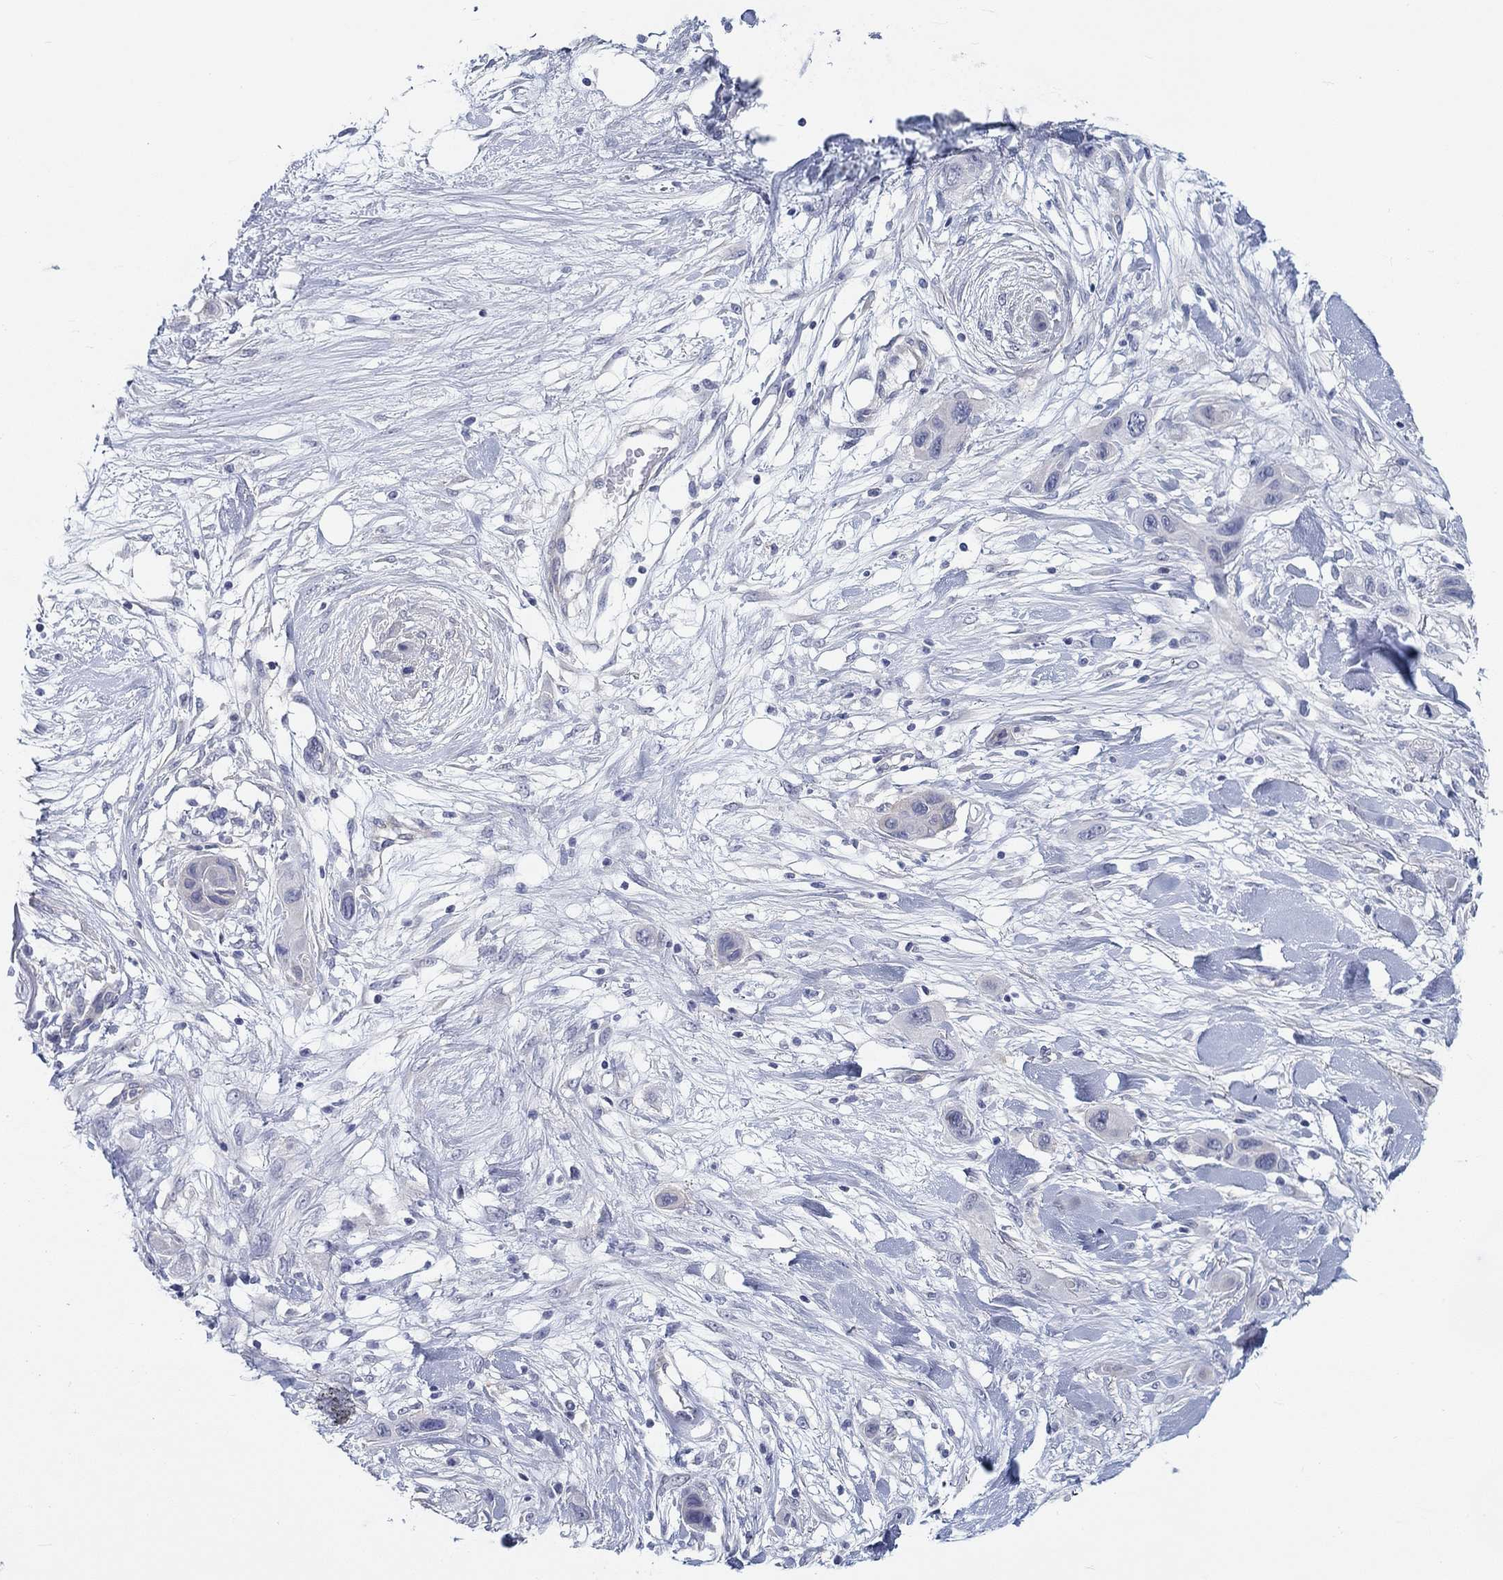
{"staining": {"intensity": "negative", "quantity": "none", "location": "none"}, "tissue": "skin cancer", "cell_type": "Tumor cells", "image_type": "cancer", "snomed": [{"axis": "morphology", "description": "Squamous cell carcinoma, NOS"}, {"axis": "topography", "description": "Skin"}], "caption": "The histopathology image shows no significant positivity in tumor cells of squamous cell carcinoma (skin).", "gene": "CRYGD", "patient": {"sex": "male", "age": 79}}